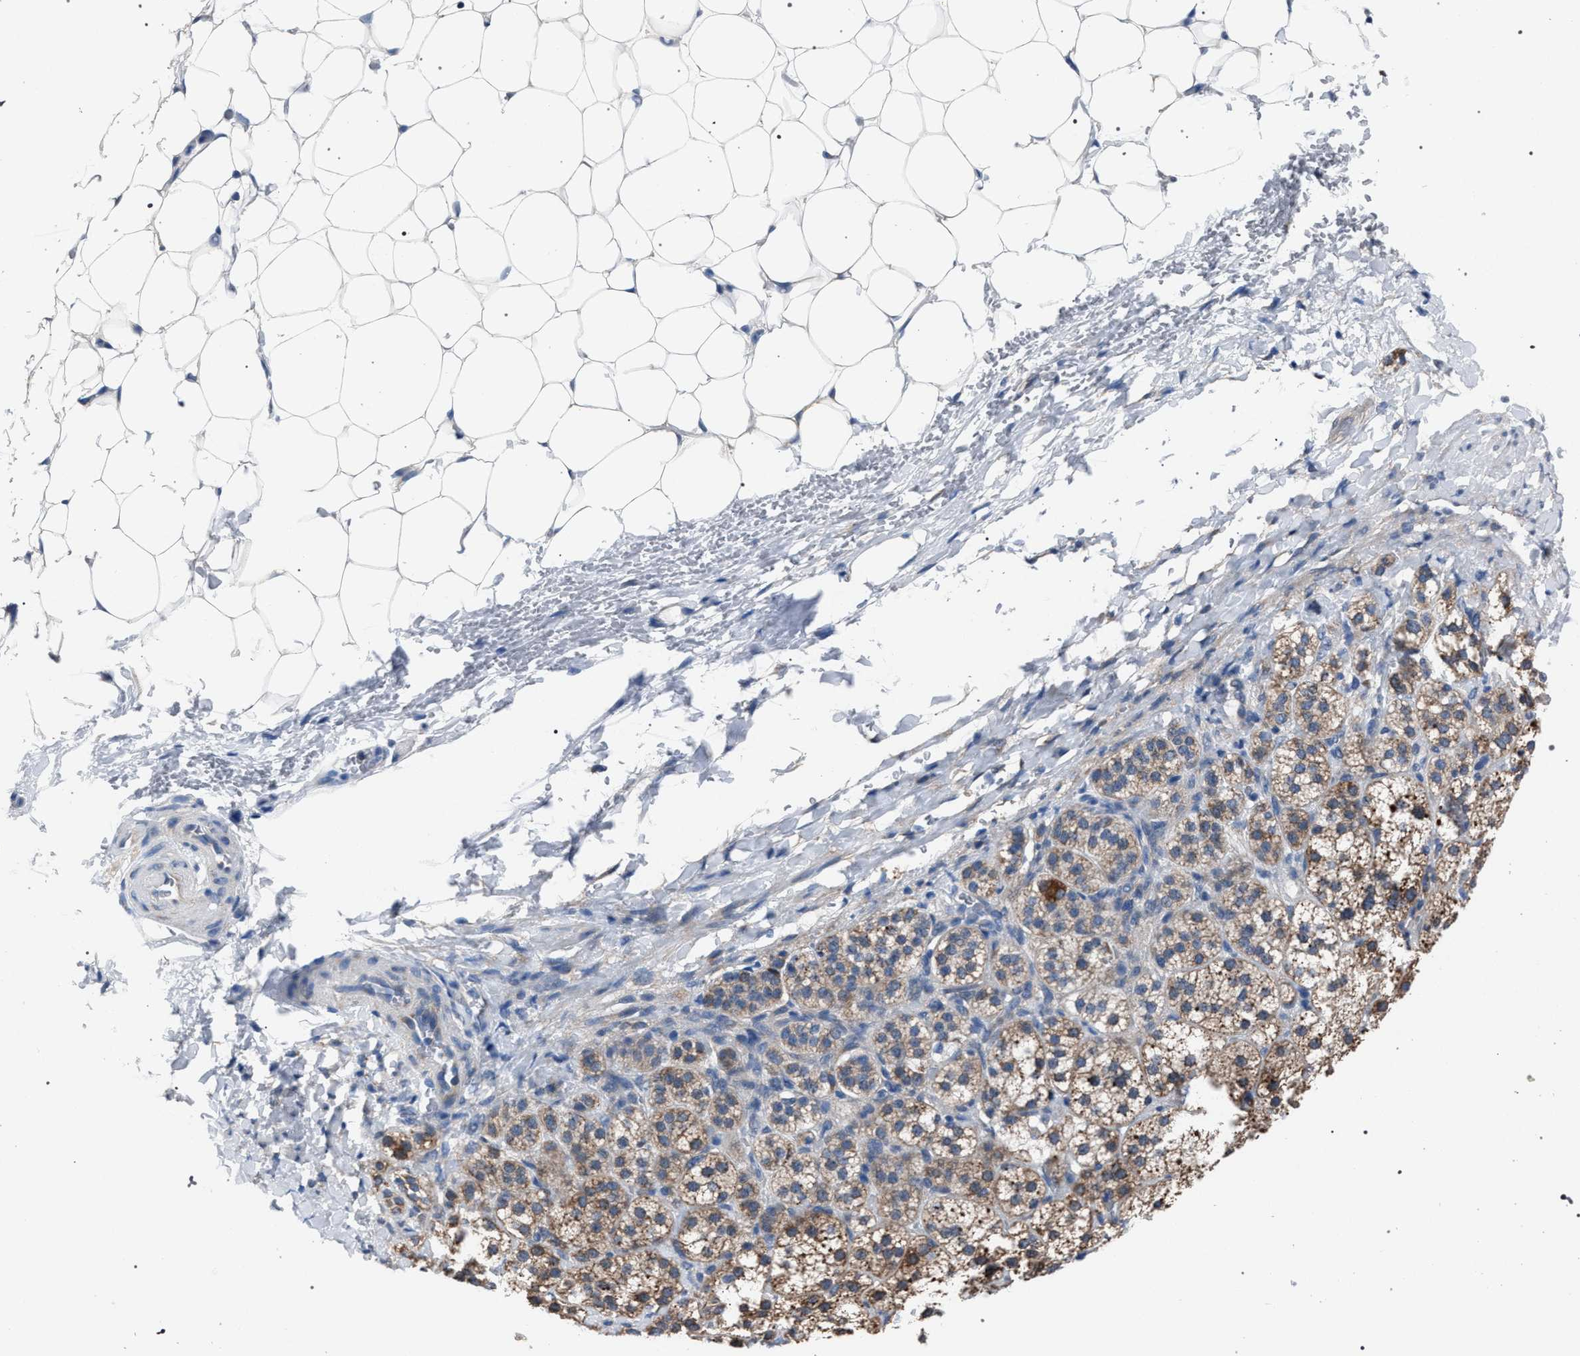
{"staining": {"intensity": "moderate", "quantity": ">75%", "location": "cytoplasmic/membranous"}, "tissue": "adrenal gland", "cell_type": "Glandular cells", "image_type": "normal", "snomed": [{"axis": "morphology", "description": "Normal tissue, NOS"}, {"axis": "topography", "description": "Adrenal gland"}], "caption": "Approximately >75% of glandular cells in benign human adrenal gland show moderate cytoplasmic/membranous protein expression as visualized by brown immunohistochemical staining.", "gene": "CRYZ", "patient": {"sex": "female", "age": 44}}